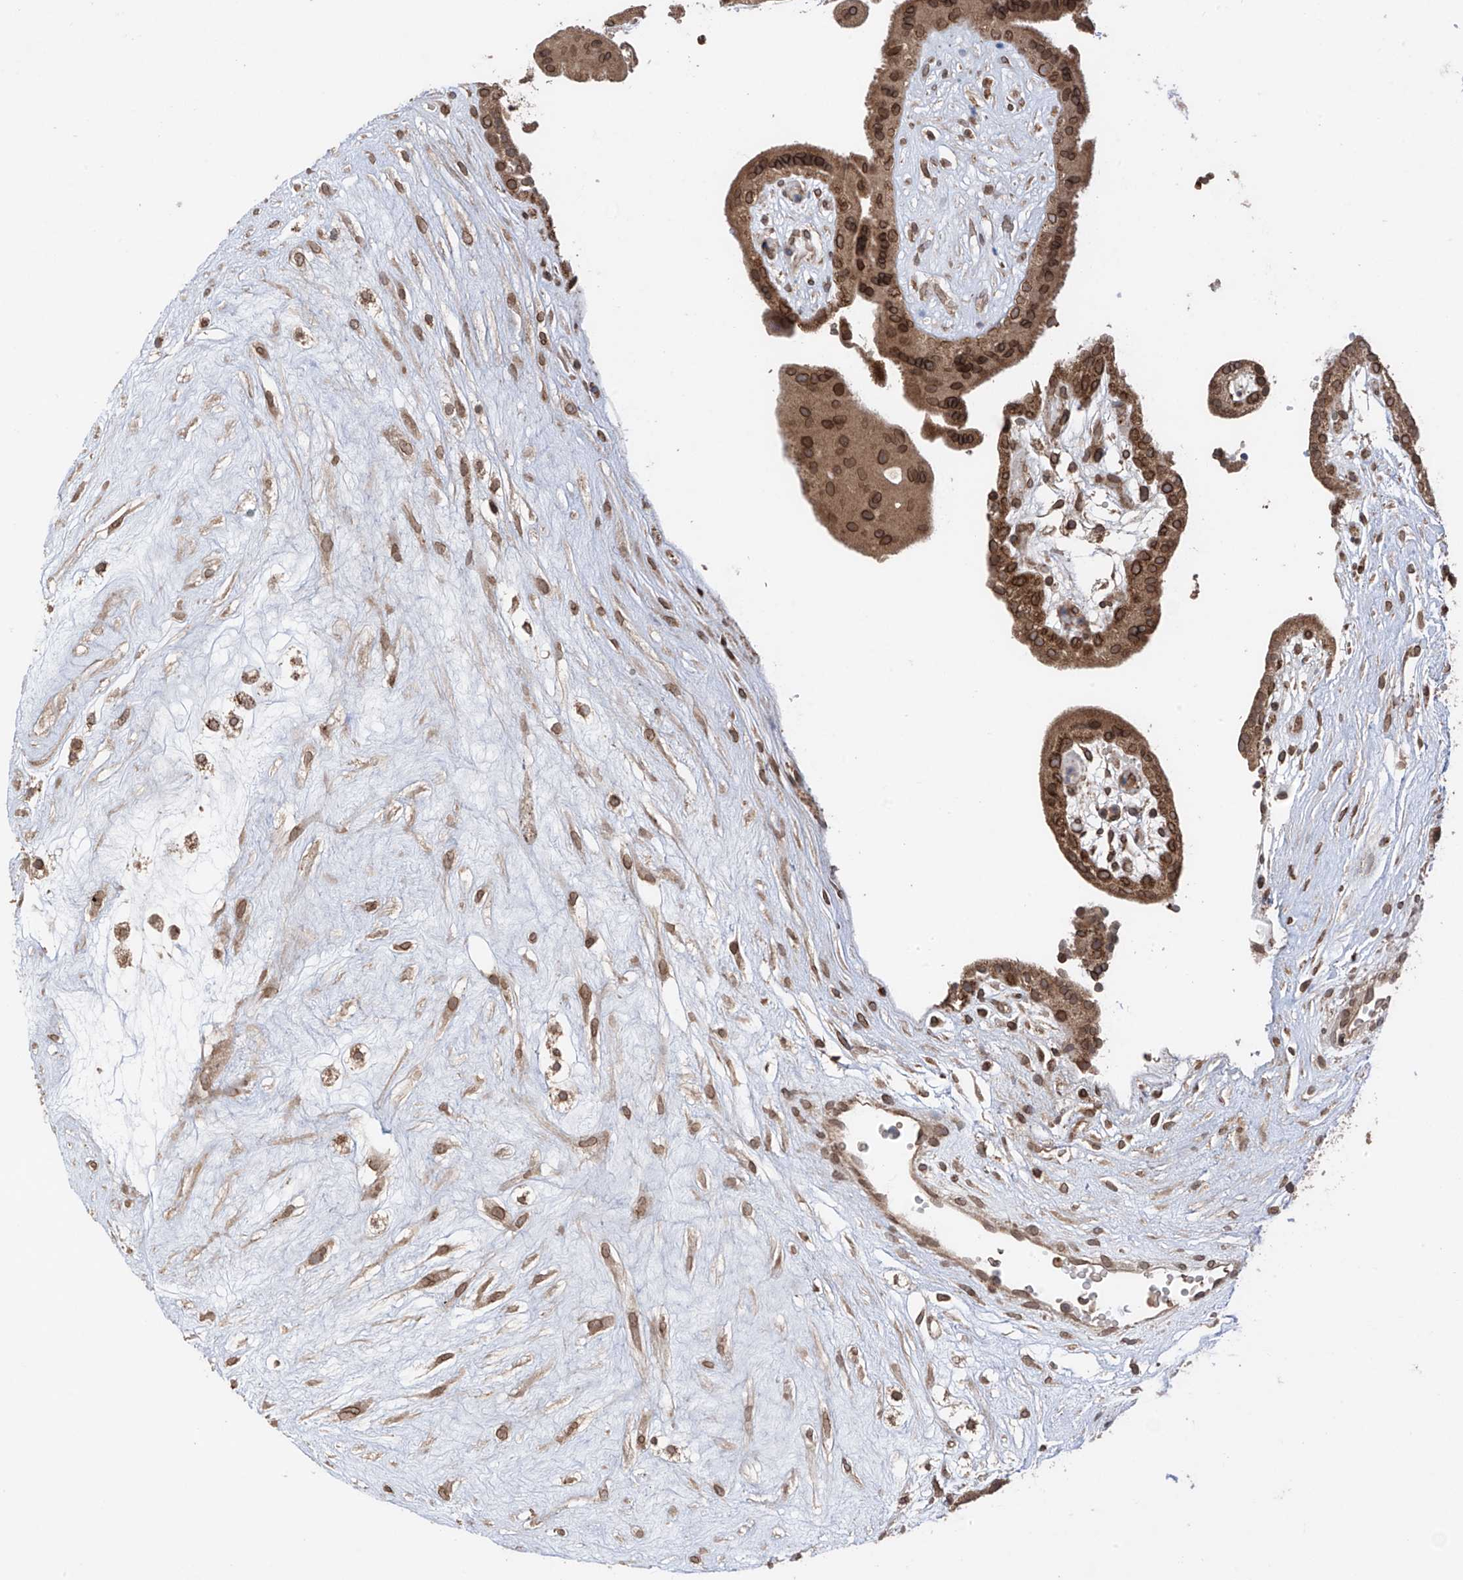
{"staining": {"intensity": "strong", "quantity": ">75%", "location": "cytoplasmic/membranous,nuclear"}, "tissue": "placenta", "cell_type": "Trophoblastic cells", "image_type": "normal", "snomed": [{"axis": "morphology", "description": "Normal tissue, NOS"}, {"axis": "topography", "description": "Placenta"}], "caption": "Human placenta stained with a brown dye reveals strong cytoplasmic/membranous,nuclear positive expression in approximately >75% of trophoblastic cells.", "gene": "AHCTF1", "patient": {"sex": "female", "age": 18}}